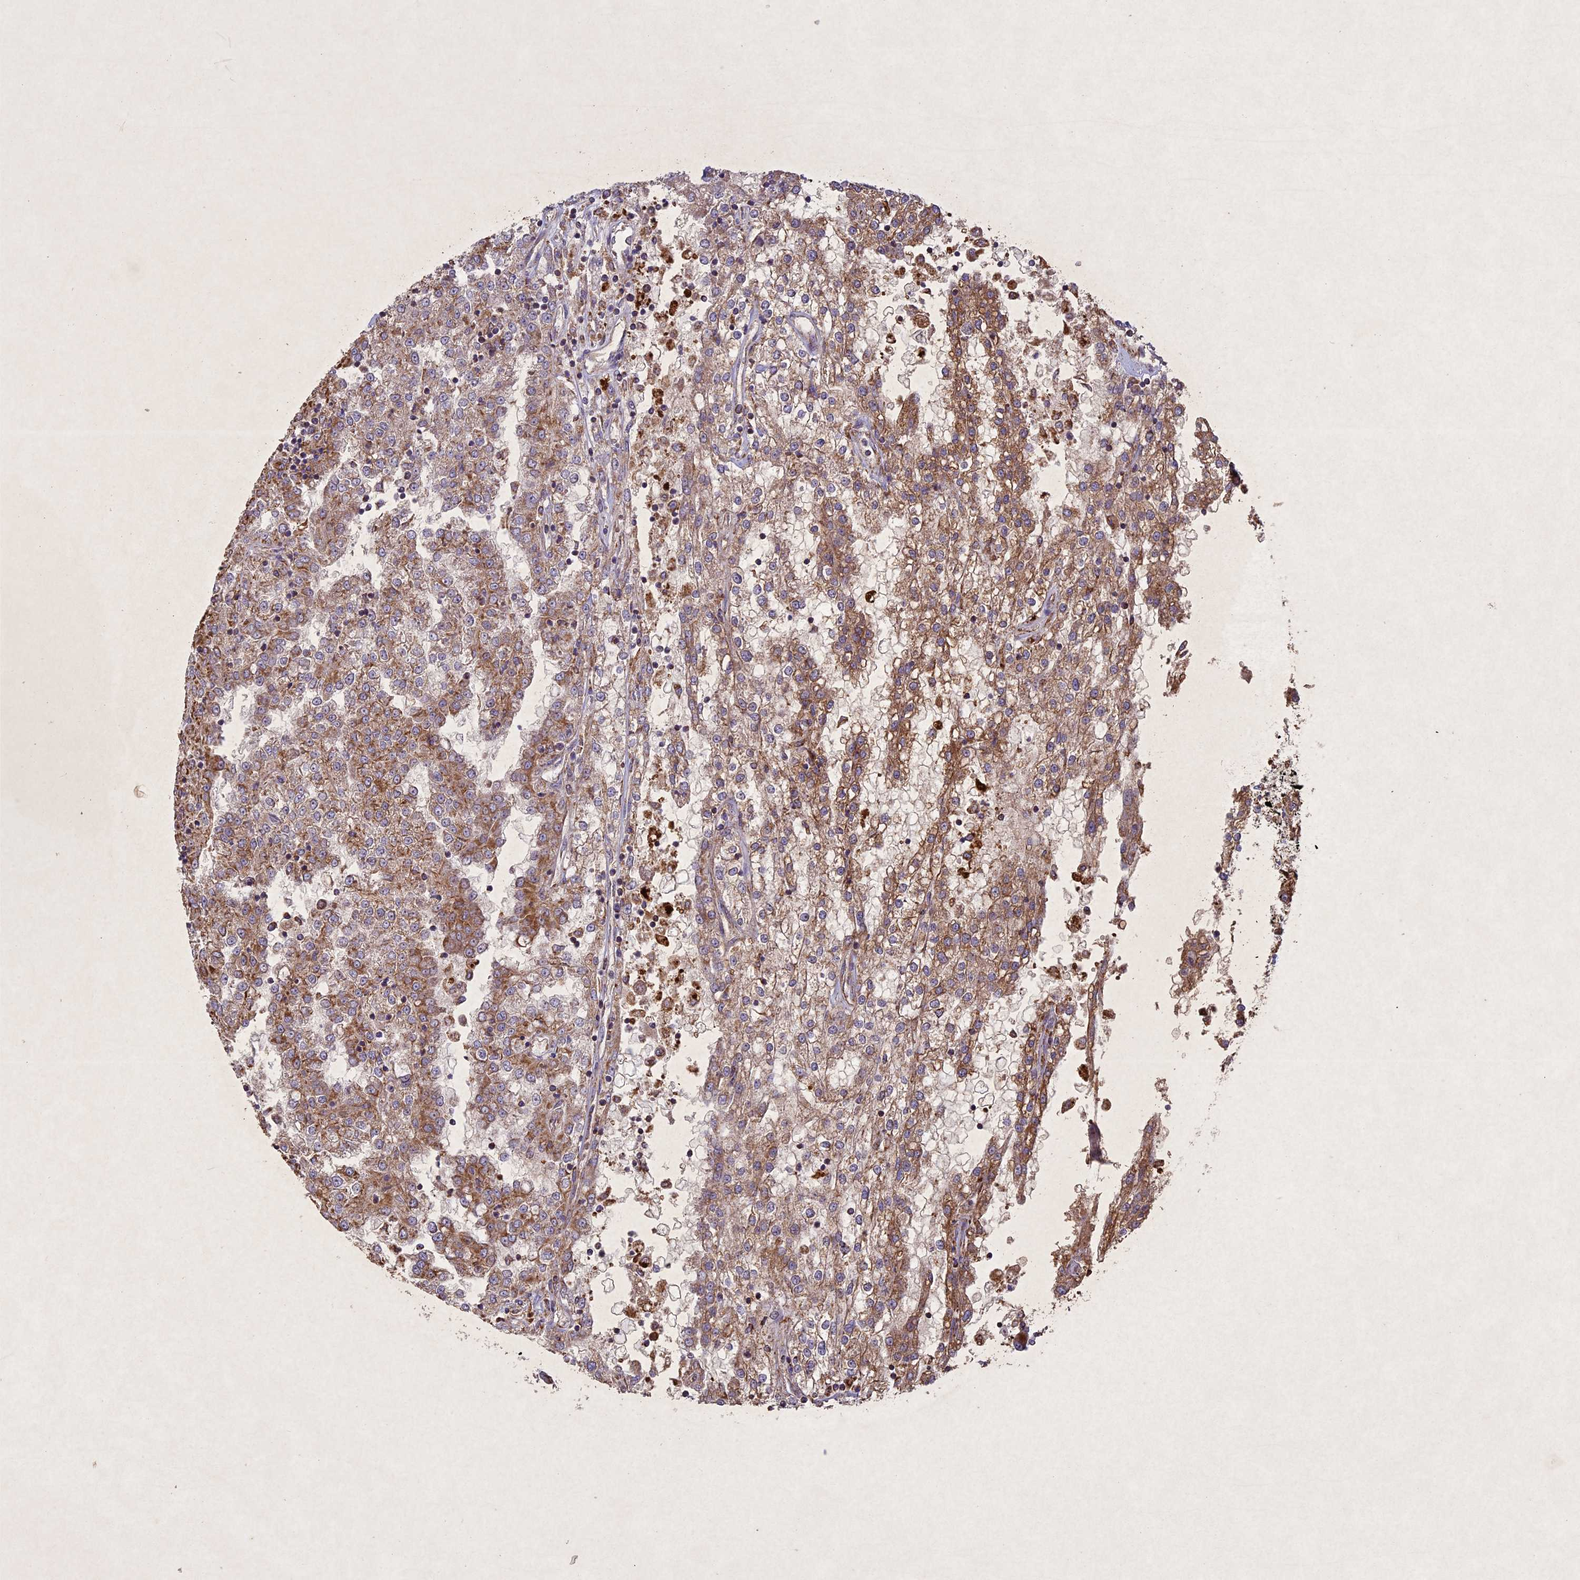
{"staining": {"intensity": "moderate", "quantity": "25%-75%", "location": "cytoplasmic/membranous"}, "tissue": "renal cancer", "cell_type": "Tumor cells", "image_type": "cancer", "snomed": [{"axis": "morphology", "description": "Adenocarcinoma, NOS"}, {"axis": "topography", "description": "Kidney"}], "caption": "Immunohistochemical staining of human adenocarcinoma (renal) shows moderate cytoplasmic/membranous protein expression in approximately 25%-75% of tumor cells. The staining is performed using DAB (3,3'-diaminobenzidine) brown chromogen to label protein expression. The nuclei are counter-stained blue using hematoxylin.", "gene": "CIAO2B", "patient": {"sex": "female", "age": 52}}